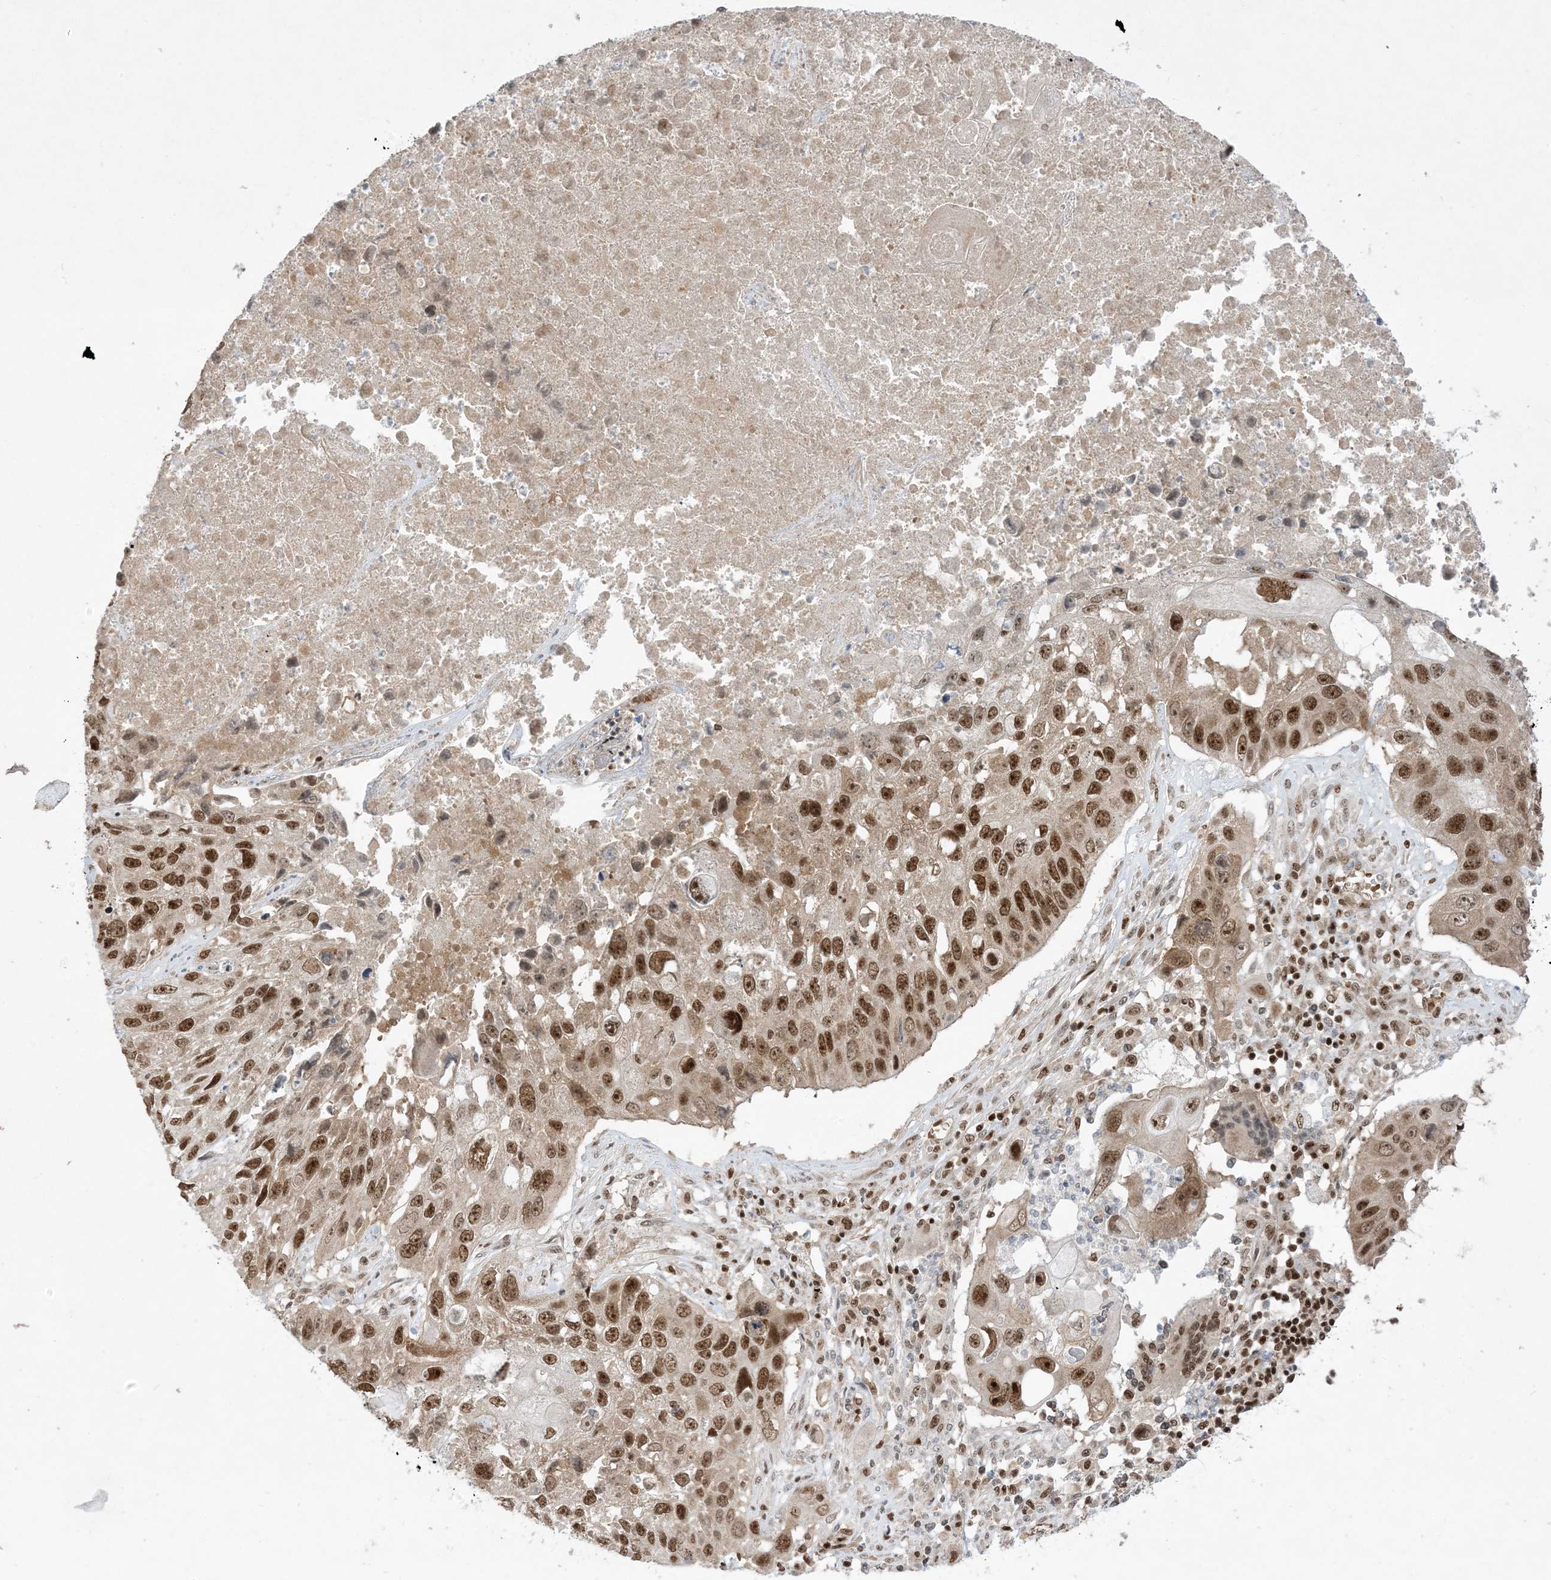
{"staining": {"intensity": "strong", "quantity": ">75%", "location": "nuclear"}, "tissue": "lung cancer", "cell_type": "Tumor cells", "image_type": "cancer", "snomed": [{"axis": "morphology", "description": "Squamous cell carcinoma, NOS"}, {"axis": "topography", "description": "Lung"}], "caption": "Squamous cell carcinoma (lung) stained with immunohistochemistry demonstrates strong nuclear staining in approximately >75% of tumor cells.", "gene": "PPIL2", "patient": {"sex": "male", "age": 61}}